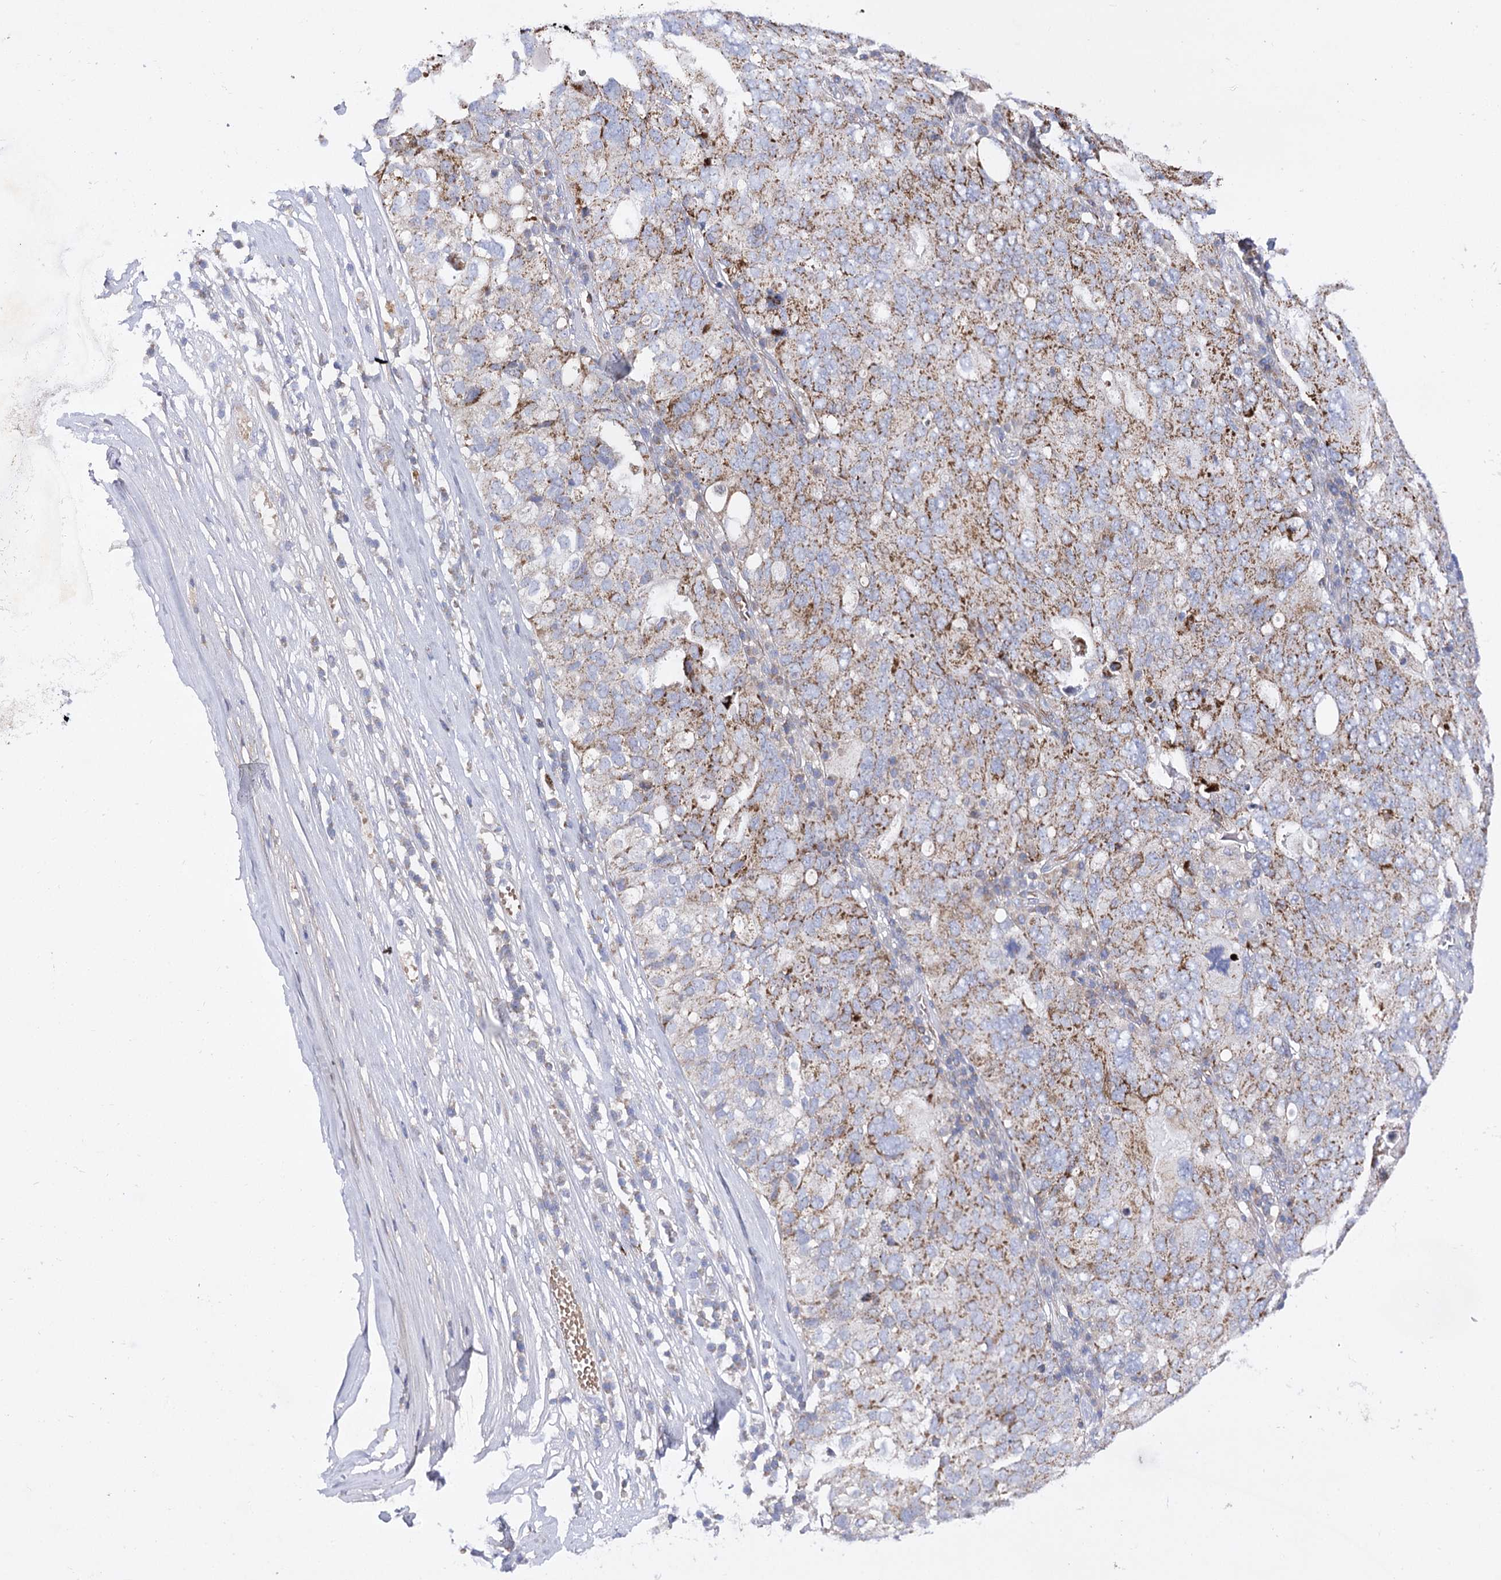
{"staining": {"intensity": "moderate", "quantity": ">75%", "location": "cytoplasmic/membranous"}, "tissue": "ovarian cancer", "cell_type": "Tumor cells", "image_type": "cancer", "snomed": [{"axis": "morphology", "description": "Carcinoma, endometroid"}, {"axis": "topography", "description": "Ovary"}], "caption": "Ovarian endometroid carcinoma stained for a protein (brown) demonstrates moderate cytoplasmic/membranous positive staining in about >75% of tumor cells.", "gene": "COX15", "patient": {"sex": "female", "age": 62}}